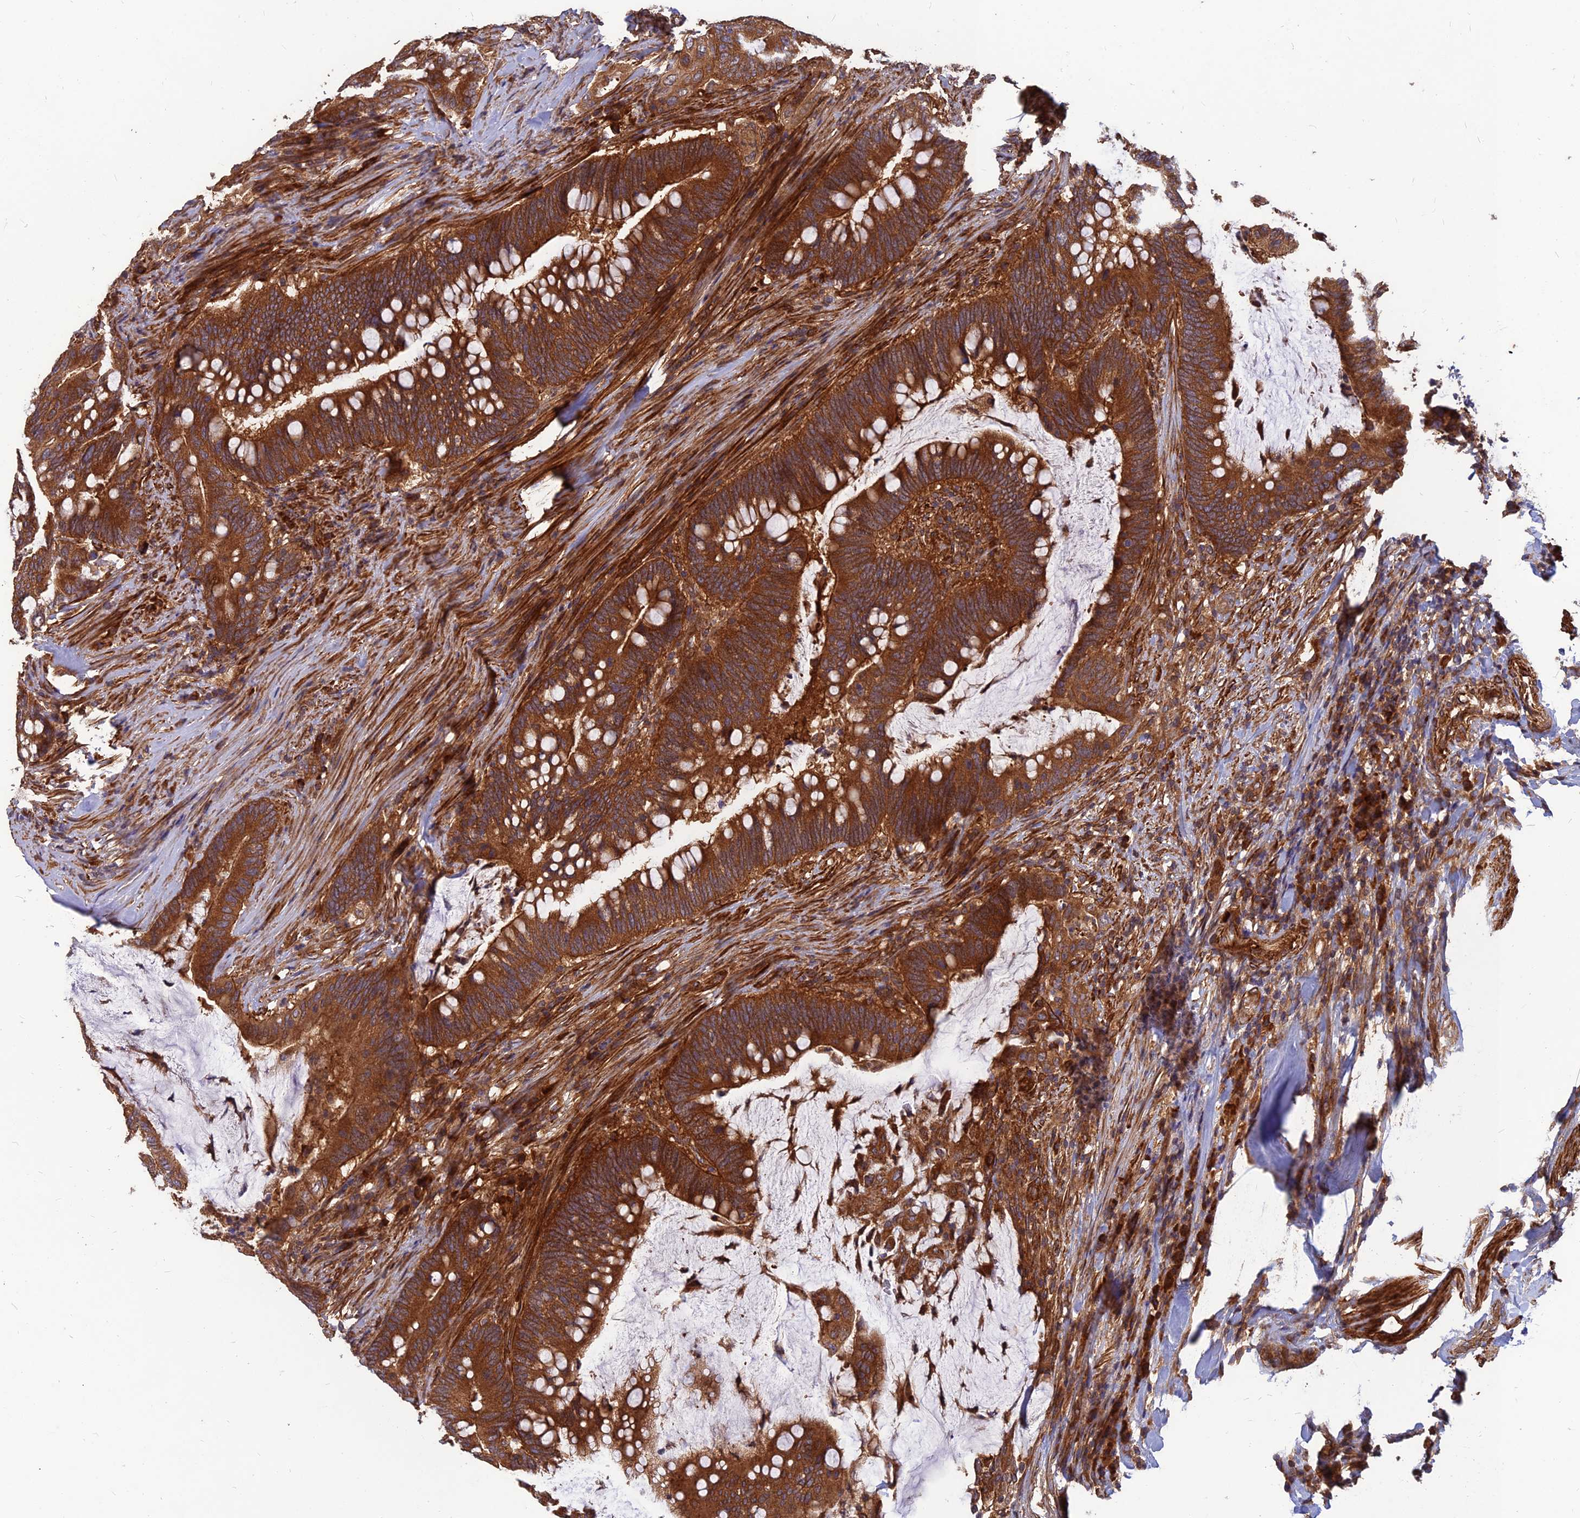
{"staining": {"intensity": "strong", "quantity": ">75%", "location": "cytoplasmic/membranous"}, "tissue": "colorectal cancer", "cell_type": "Tumor cells", "image_type": "cancer", "snomed": [{"axis": "morphology", "description": "Adenocarcinoma, NOS"}, {"axis": "topography", "description": "Colon"}], "caption": "Strong cytoplasmic/membranous expression for a protein is appreciated in about >75% of tumor cells of colorectal adenocarcinoma using immunohistochemistry.", "gene": "RELCH", "patient": {"sex": "female", "age": 66}}